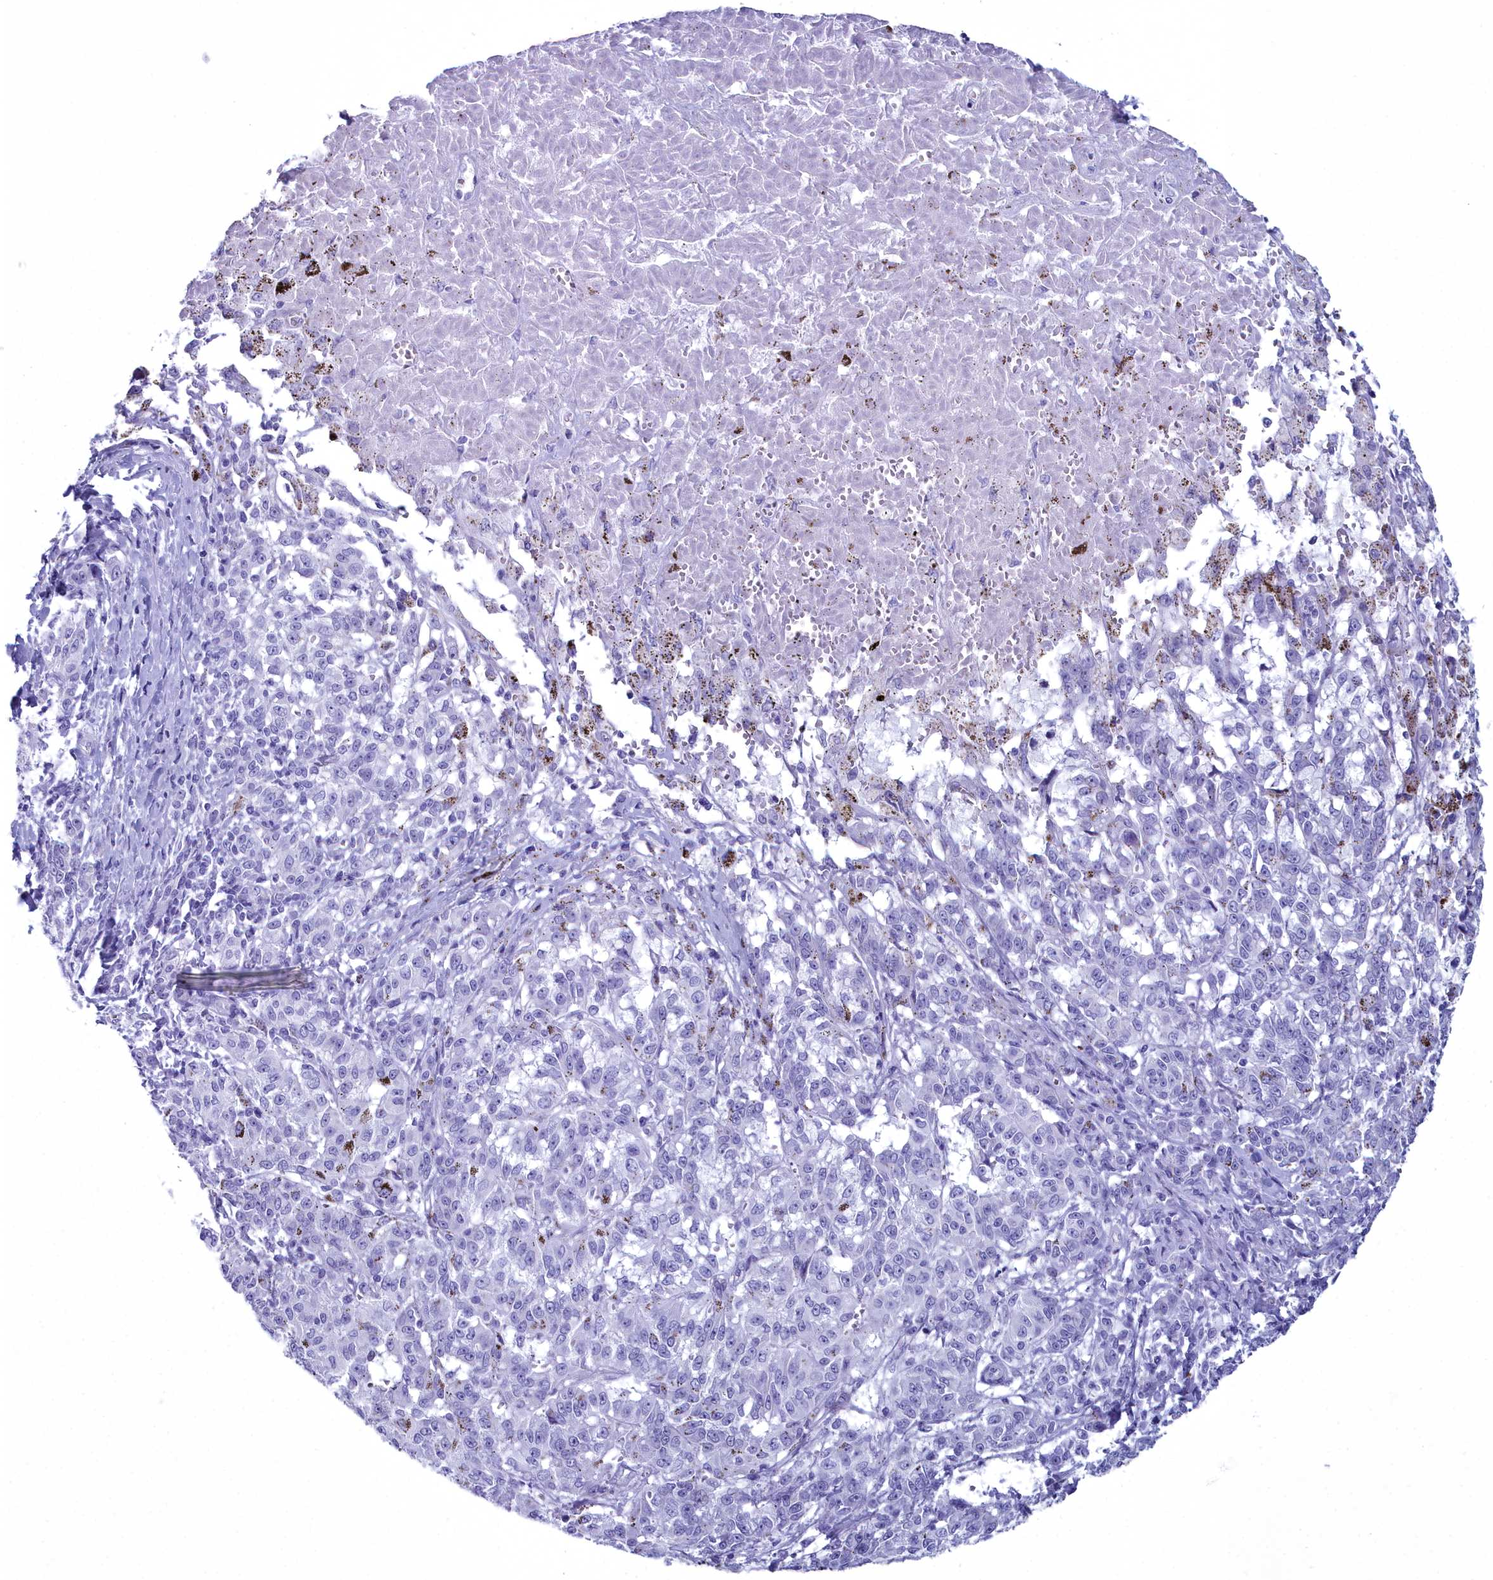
{"staining": {"intensity": "negative", "quantity": "none", "location": "none"}, "tissue": "melanoma", "cell_type": "Tumor cells", "image_type": "cancer", "snomed": [{"axis": "morphology", "description": "Malignant melanoma, NOS"}, {"axis": "topography", "description": "Skin"}], "caption": "This is a histopathology image of IHC staining of melanoma, which shows no positivity in tumor cells.", "gene": "MAP6", "patient": {"sex": "female", "age": 72}}